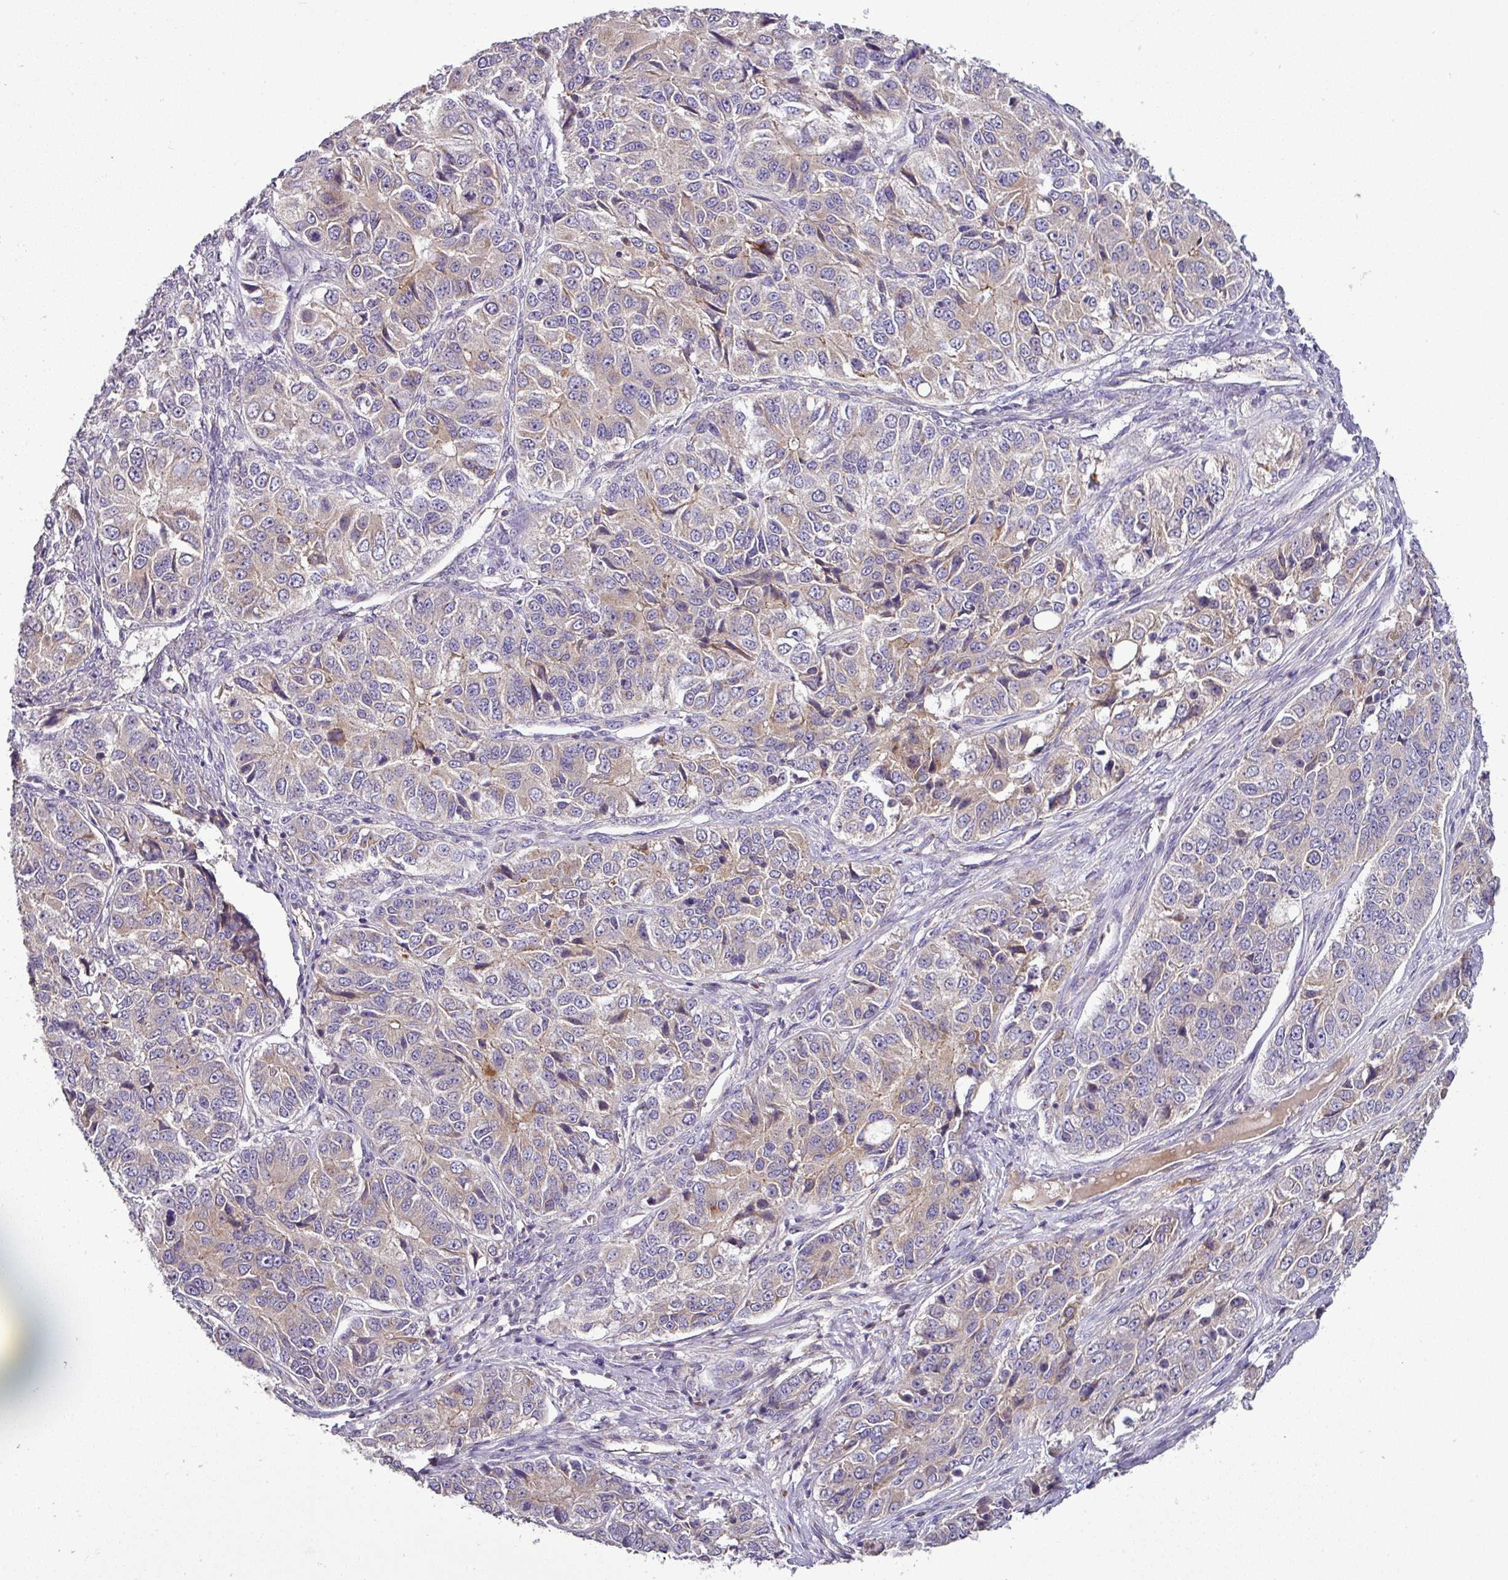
{"staining": {"intensity": "weak", "quantity": "<25%", "location": "cytoplasmic/membranous"}, "tissue": "ovarian cancer", "cell_type": "Tumor cells", "image_type": "cancer", "snomed": [{"axis": "morphology", "description": "Carcinoma, endometroid"}, {"axis": "topography", "description": "Ovary"}], "caption": "This is an immunohistochemistry micrograph of human ovarian cancer (endometroid carcinoma). There is no staining in tumor cells.", "gene": "GAN", "patient": {"sex": "female", "age": 51}}